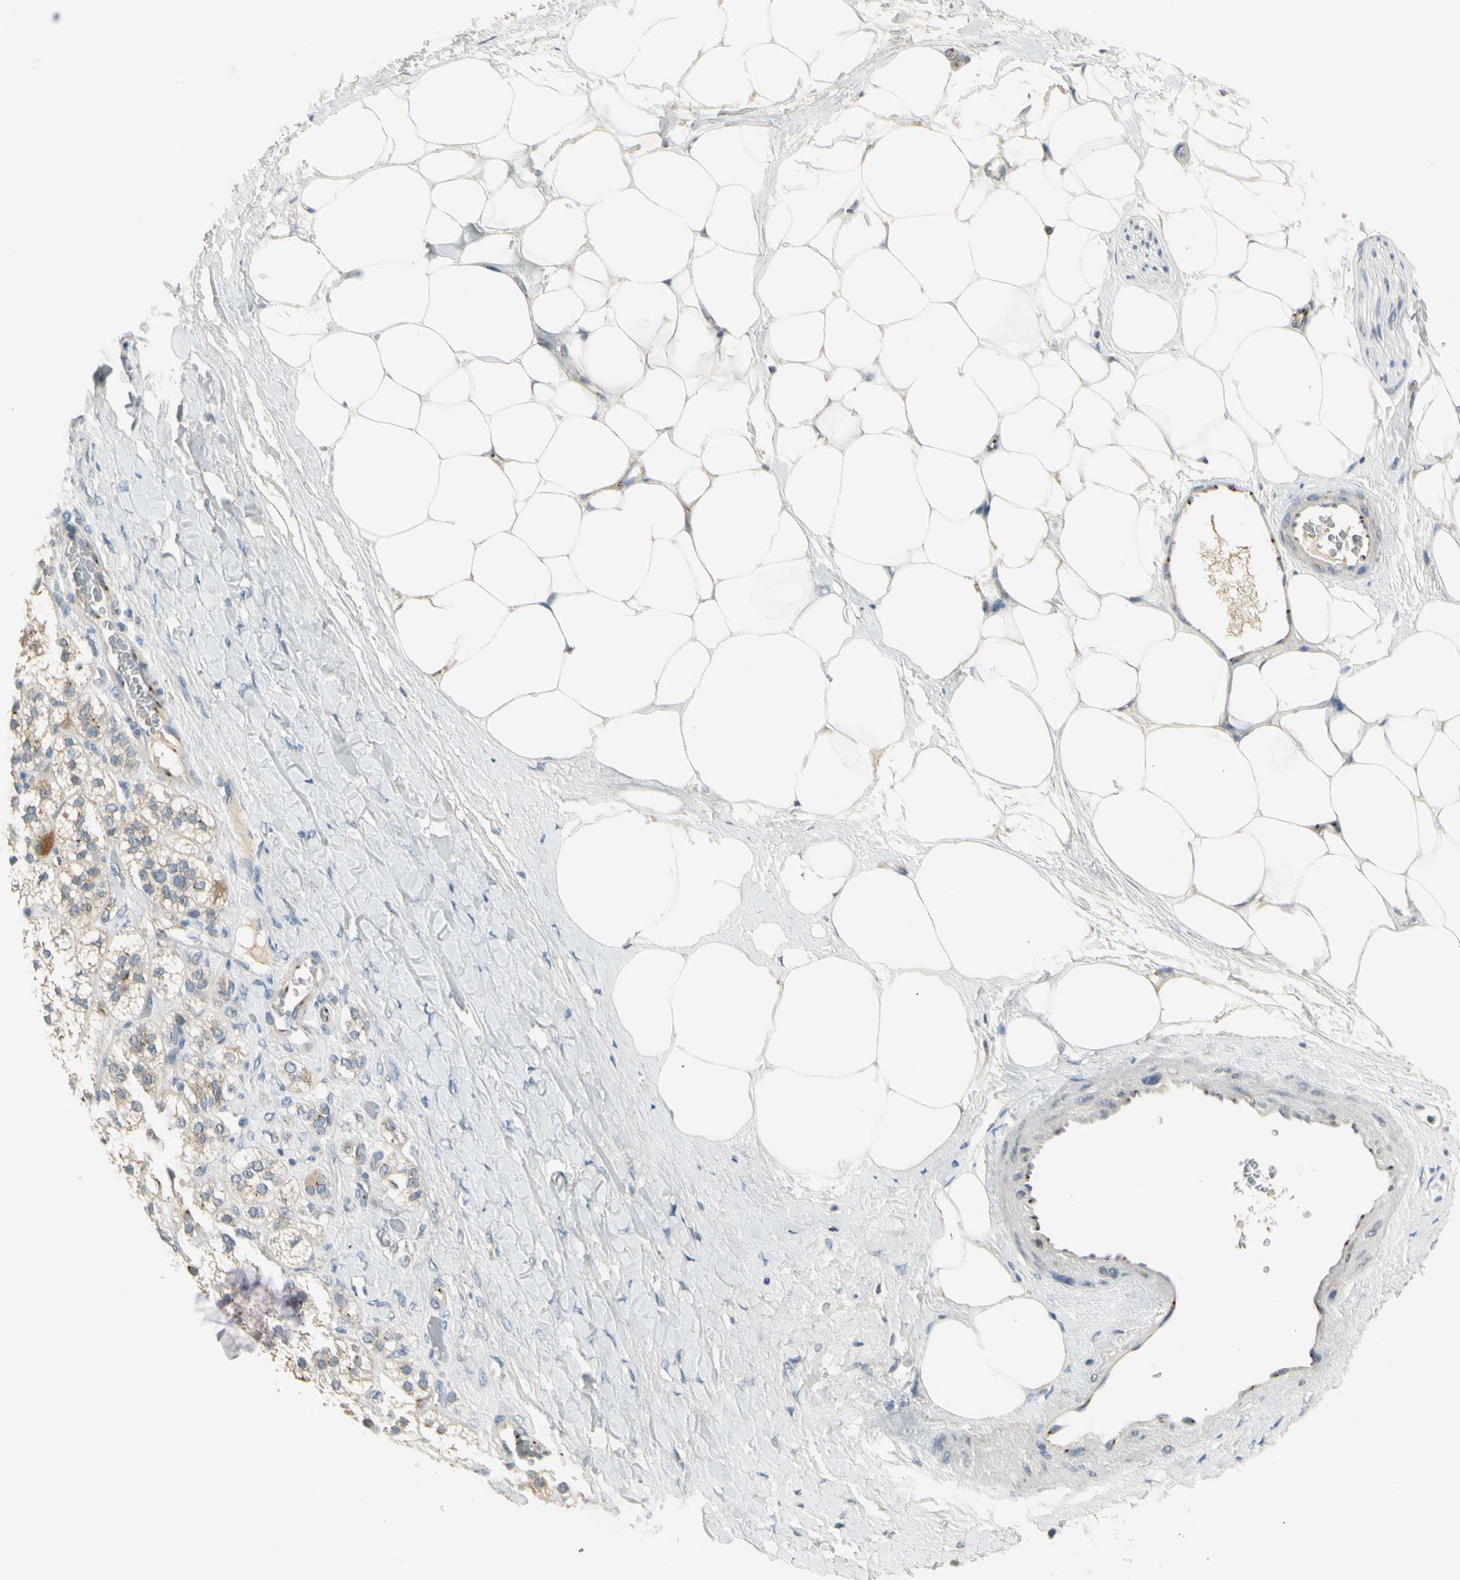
{"staining": {"intensity": "weak", "quantity": "<25%", "location": "cytoplasmic/membranous"}, "tissue": "adrenal gland", "cell_type": "Glandular cells", "image_type": "normal", "snomed": [{"axis": "morphology", "description": "Normal tissue, NOS"}, {"axis": "topography", "description": "Adrenal gland"}], "caption": "A high-resolution micrograph shows IHC staining of benign adrenal gland, which displays no significant positivity in glandular cells.", "gene": "MANSC1", "patient": {"sex": "male", "age": 57}}